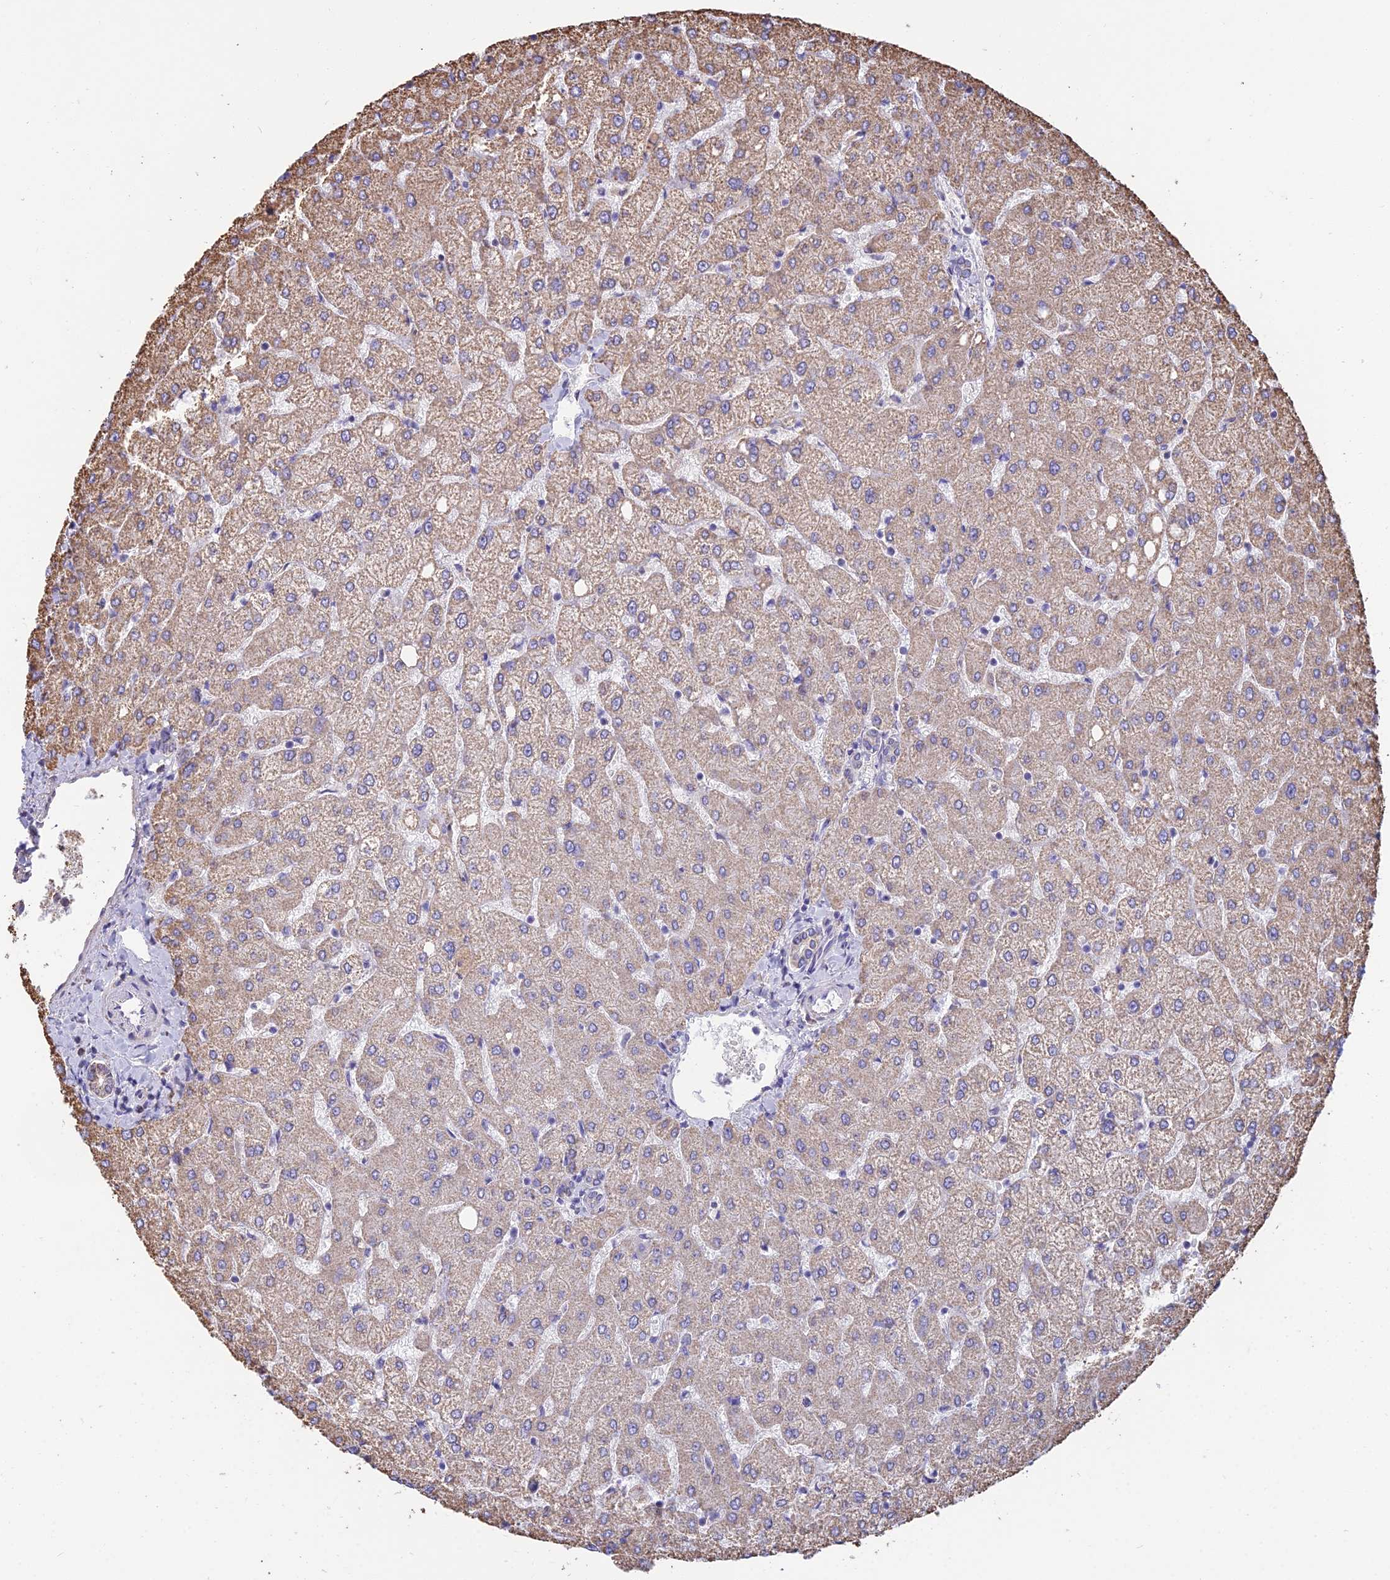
{"staining": {"intensity": "weak", "quantity": ">75%", "location": "cytoplasmic/membranous"}, "tissue": "liver", "cell_type": "Cholangiocytes", "image_type": "normal", "snomed": [{"axis": "morphology", "description": "Normal tissue, NOS"}, {"axis": "topography", "description": "Liver"}], "caption": "A micrograph of liver stained for a protein reveals weak cytoplasmic/membranous brown staining in cholangiocytes. The protein is stained brown, and the nuclei are stained in blue (DAB (3,3'-diaminobenzidine) IHC with brightfield microscopy, high magnification).", "gene": "OR2W3", "patient": {"sex": "female", "age": 54}}